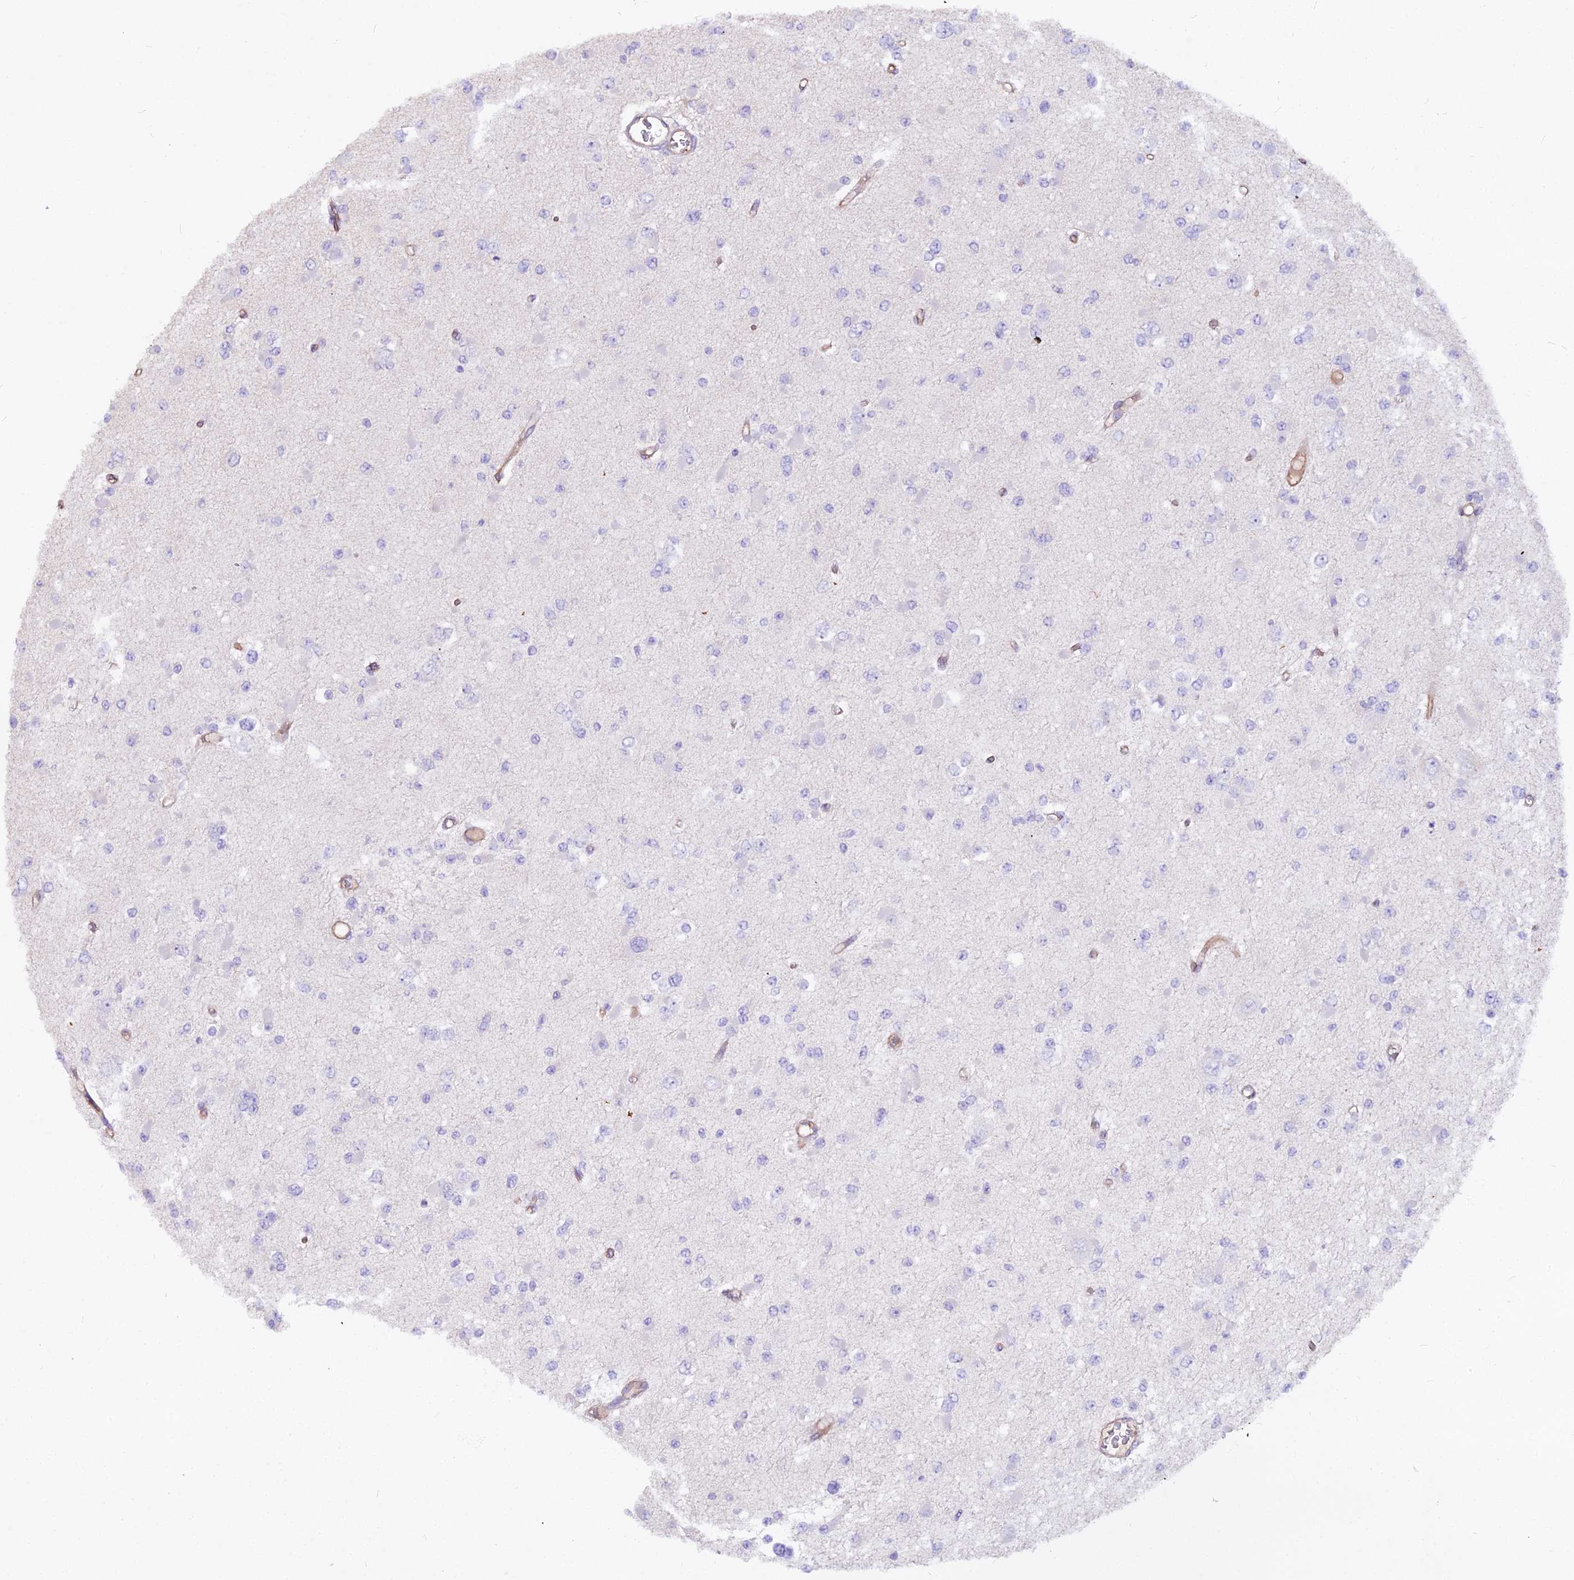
{"staining": {"intensity": "negative", "quantity": "none", "location": "none"}, "tissue": "glioma", "cell_type": "Tumor cells", "image_type": "cancer", "snomed": [{"axis": "morphology", "description": "Glioma, malignant, Low grade"}, {"axis": "topography", "description": "Brain"}], "caption": "A high-resolution image shows IHC staining of glioma, which exhibits no significant expression in tumor cells. (Brightfield microscopy of DAB IHC at high magnification).", "gene": "GLYAT", "patient": {"sex": "female", "age": 22}}